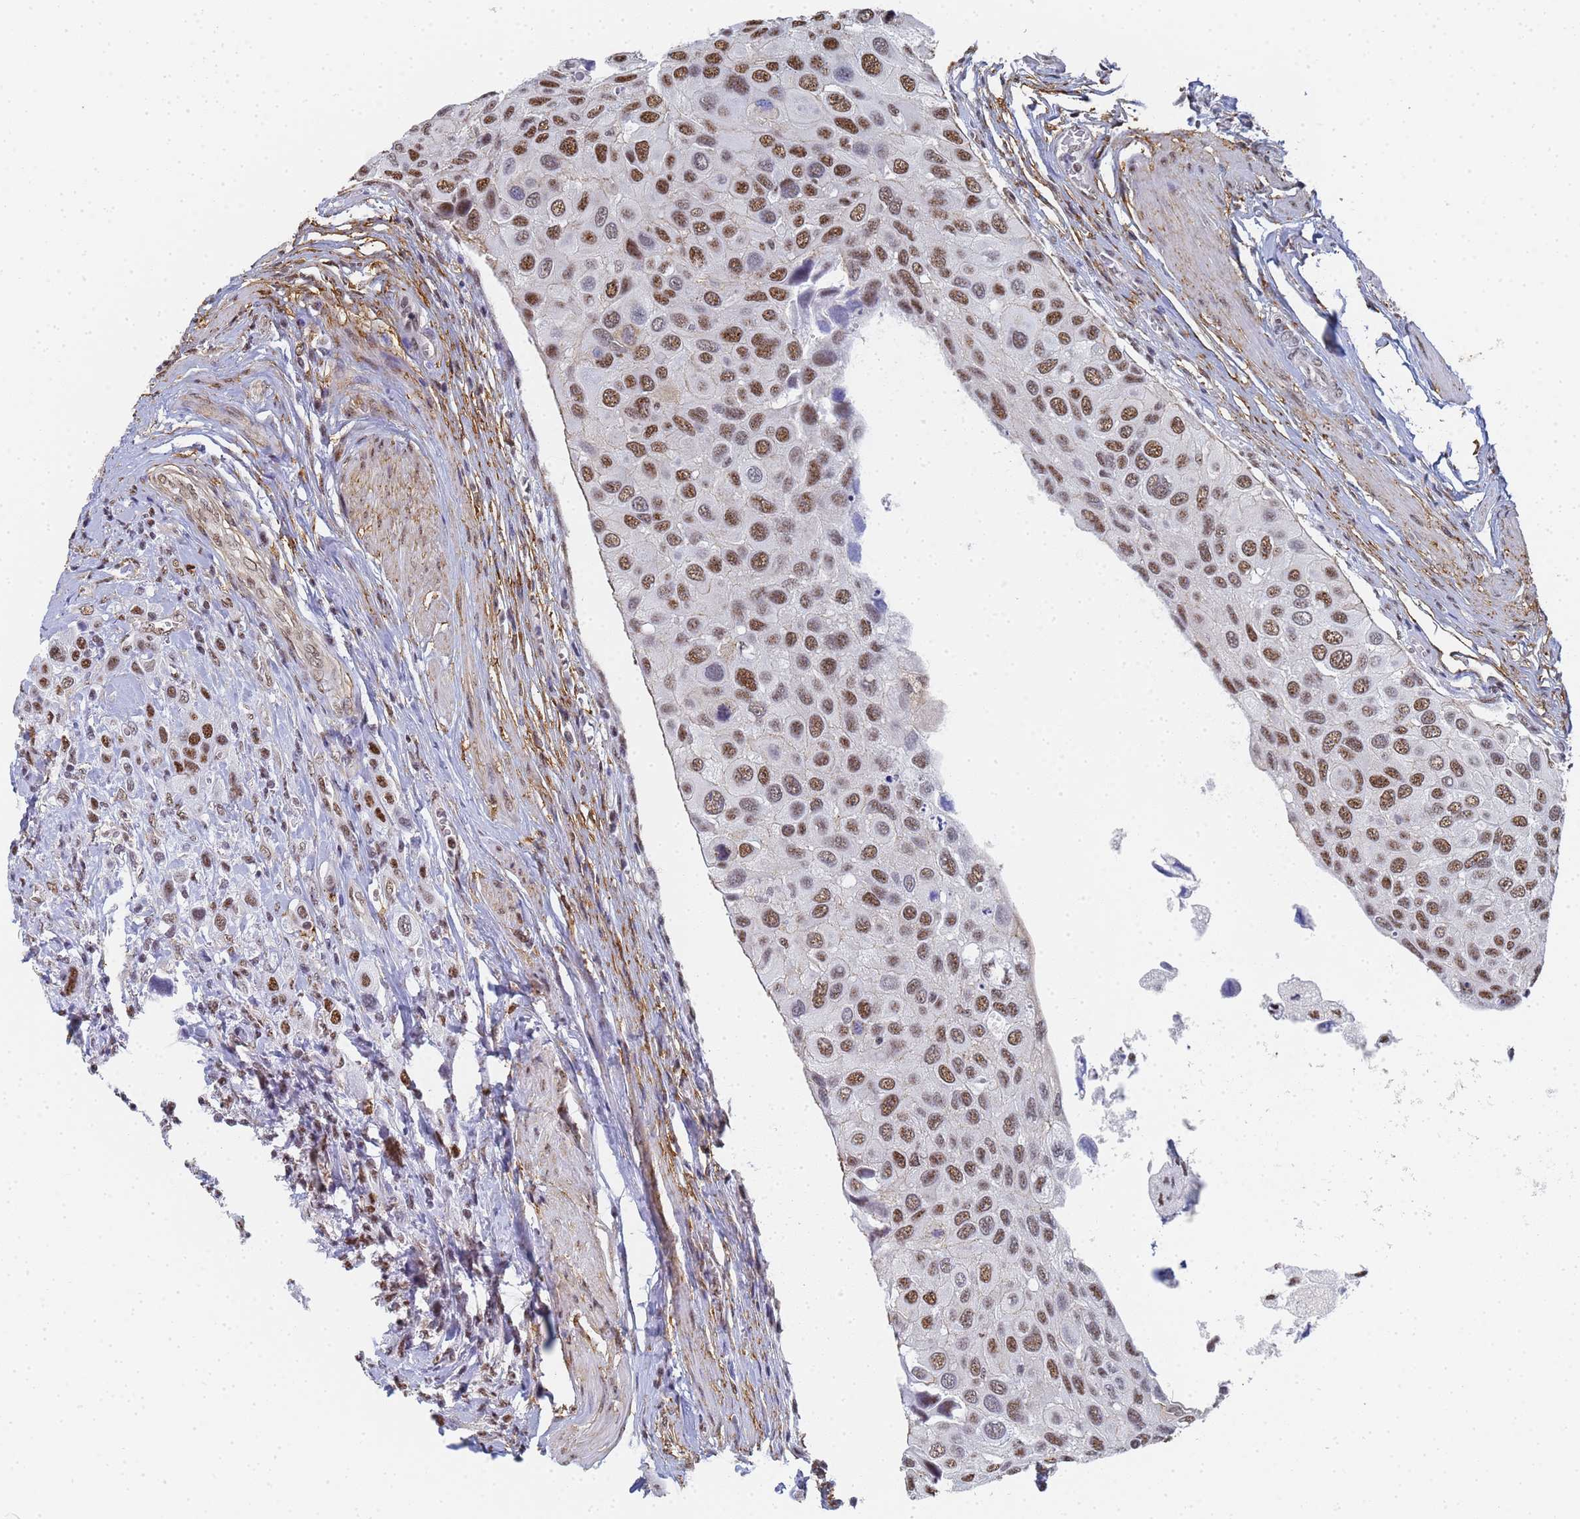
{"staining": {"intensity": "strong", "quantity": ">75%", "location": "nuclear"}, "tissue": "urothelial cancer", "cell_type": "Tumor cells", "image_type": "cancer", "snomed": [{"axis": "morphology", "description": "Urothelial carcinoma, High grade"}, {"axis": "topography", "description": "Urinary bladder"}], "caption": "Tumor cells reveal high levels of strong nuclear positivity in approximately >75% of cells in urothelial carcinoma (high-grade). (DAB IHC, brown staining for protein, blue staining for nuclei).", "gene": "PRRT4", "patient": {"sex": "male", "age": 50}}